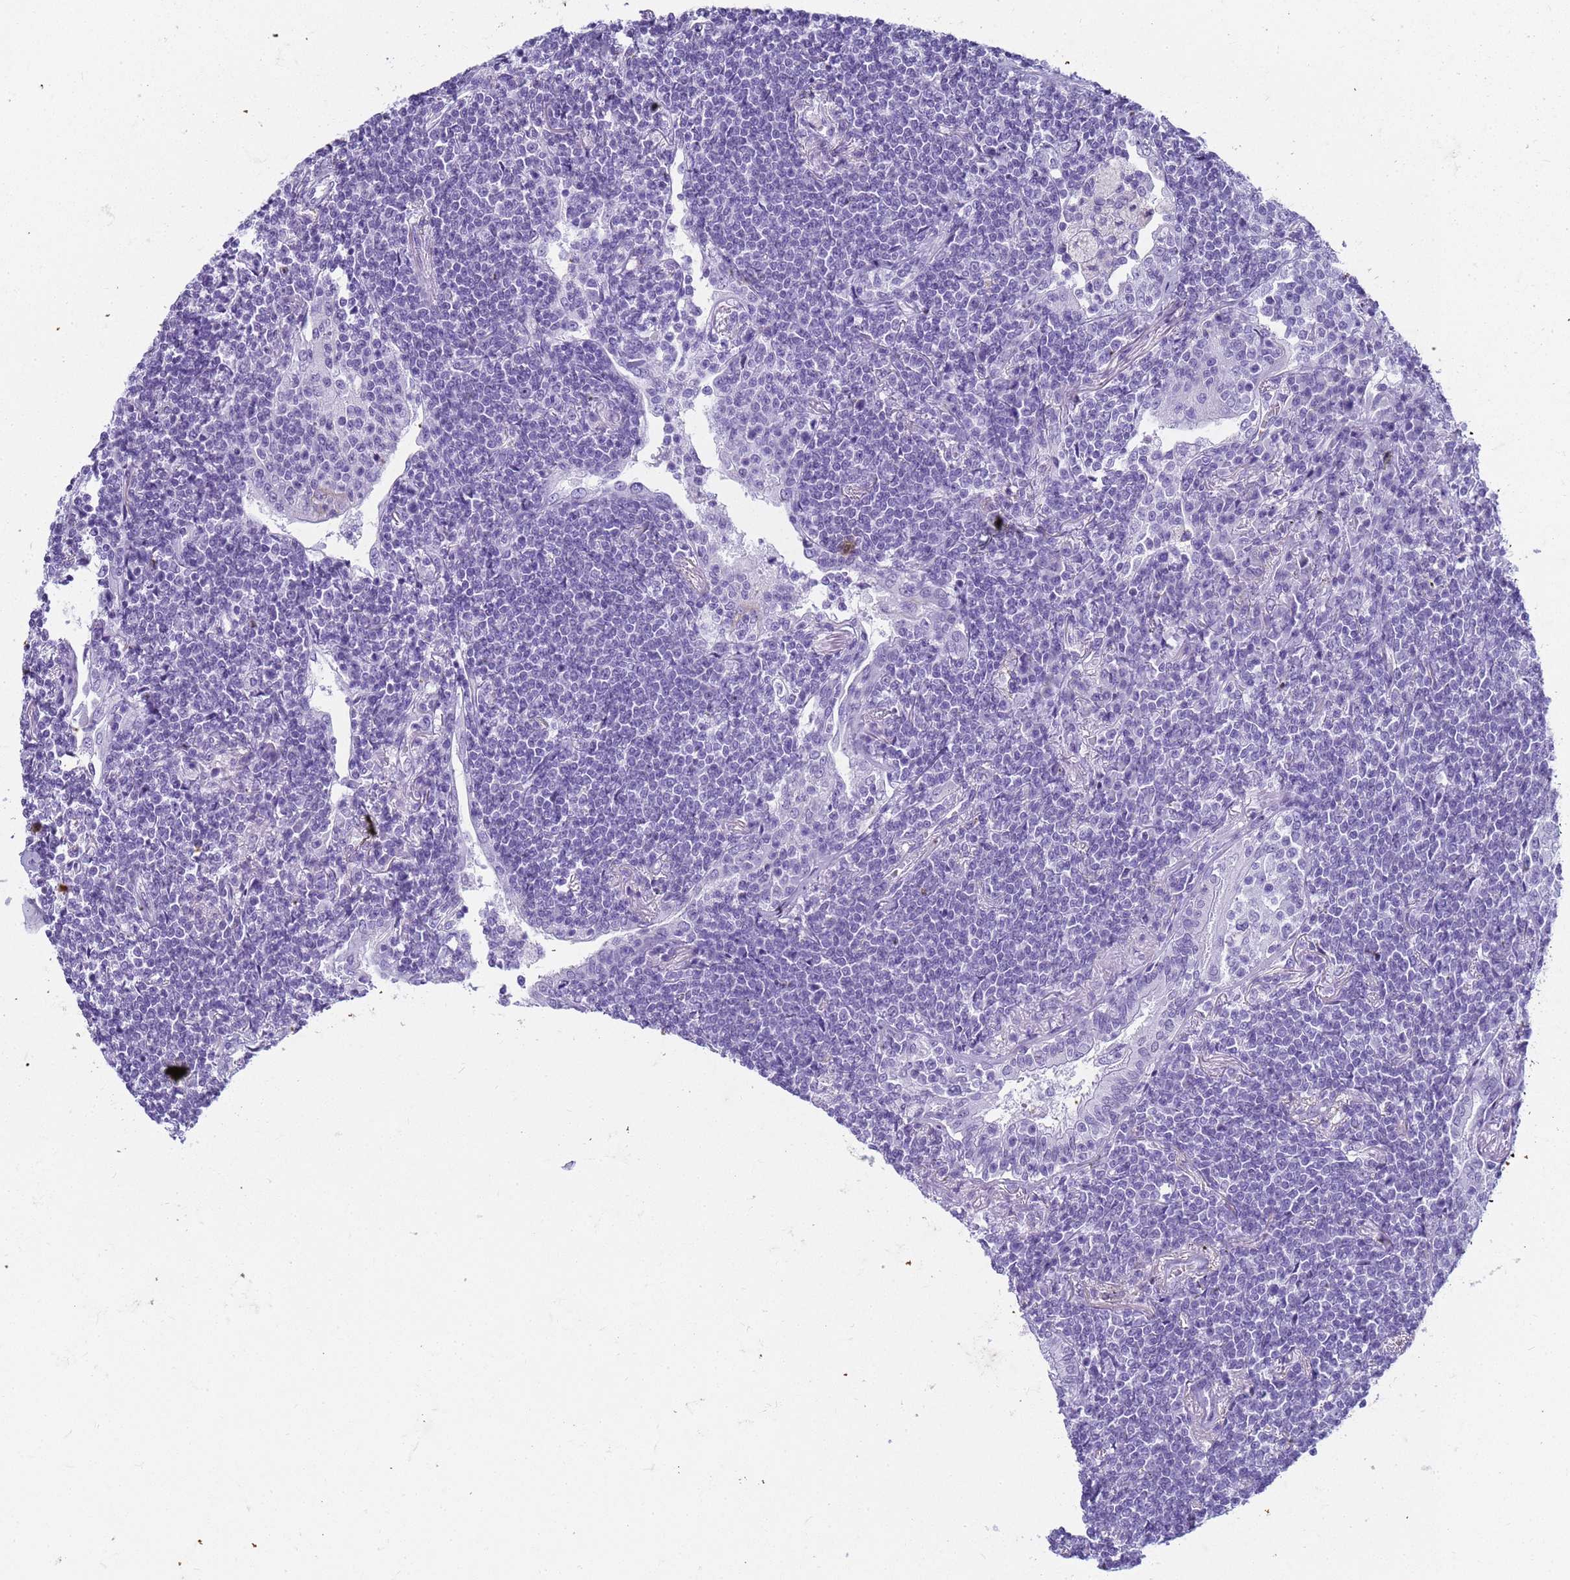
{"staining": {"intensity": "negative", "quantity": "none", "location": "none"}, "tissue": "lymphoma", "cell_type": "Tumor cells", "image_type": "cancer", "snomed": [{"axis": "morphology", "description": "Malignant lymphoma, non-Hodgkin's type, Low grade"}, {"axis": "topography", "description": "Lung"}], "caption": "Tumor cells are negative for brown protein staining in lymphoma. (DAB (3,3'-diaminobenzidine) immunohistochemistry with hematoxylin counter stain).", "gene": "SLC7A9", "patient": {"sex": "female", "age": 71}}